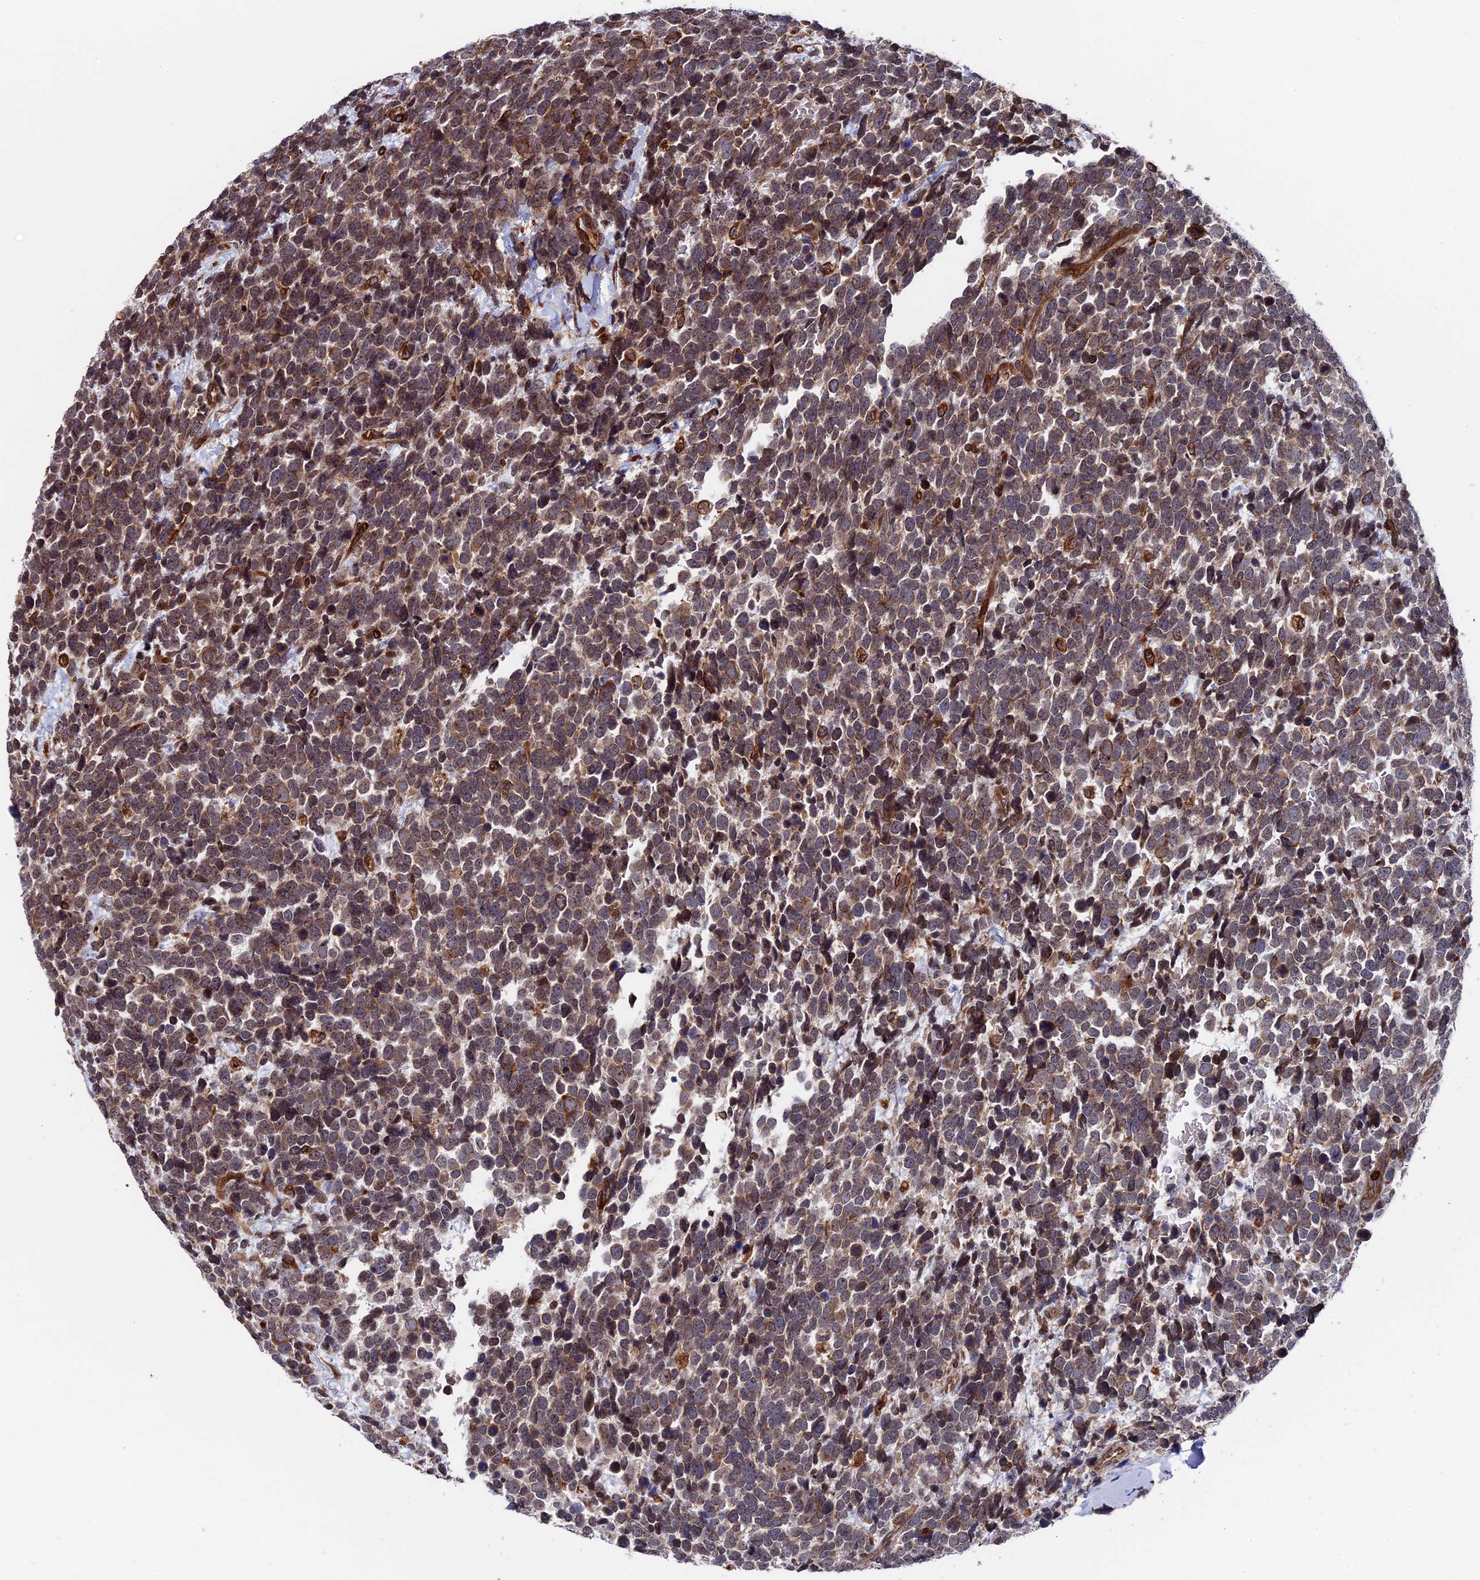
{"staining": {"intensity": "moderate", "quantity": ">75%", "location": "cytoplasmic/membranous"}, "tissue": "urothelial cancer", "cell_type": "Tumor cells", "image_type": "cancer", "snomed": [{"axis": "morphology", "description": "Urothelial carcinoma, High grade"}, {"axis": "topography", "description": "Urinary bladder"}], "caption": "Immunohistochemistry (IHC) staining of high-grade urothelial carcinoma, which reveals medium levels of moderate cytoplasmic/membranous staining in approximately >75% of tumor cells indicating moderate cytoplasmic/membranous protein positivity. The staining was performed using DAB (3,3'-diaminobenzidine) (brown) for protein detection and nuclei were counterstained in hematoxylin (blue).", "gene": "RPUSD1", "patient": {"sex": "female", "age": 82}}